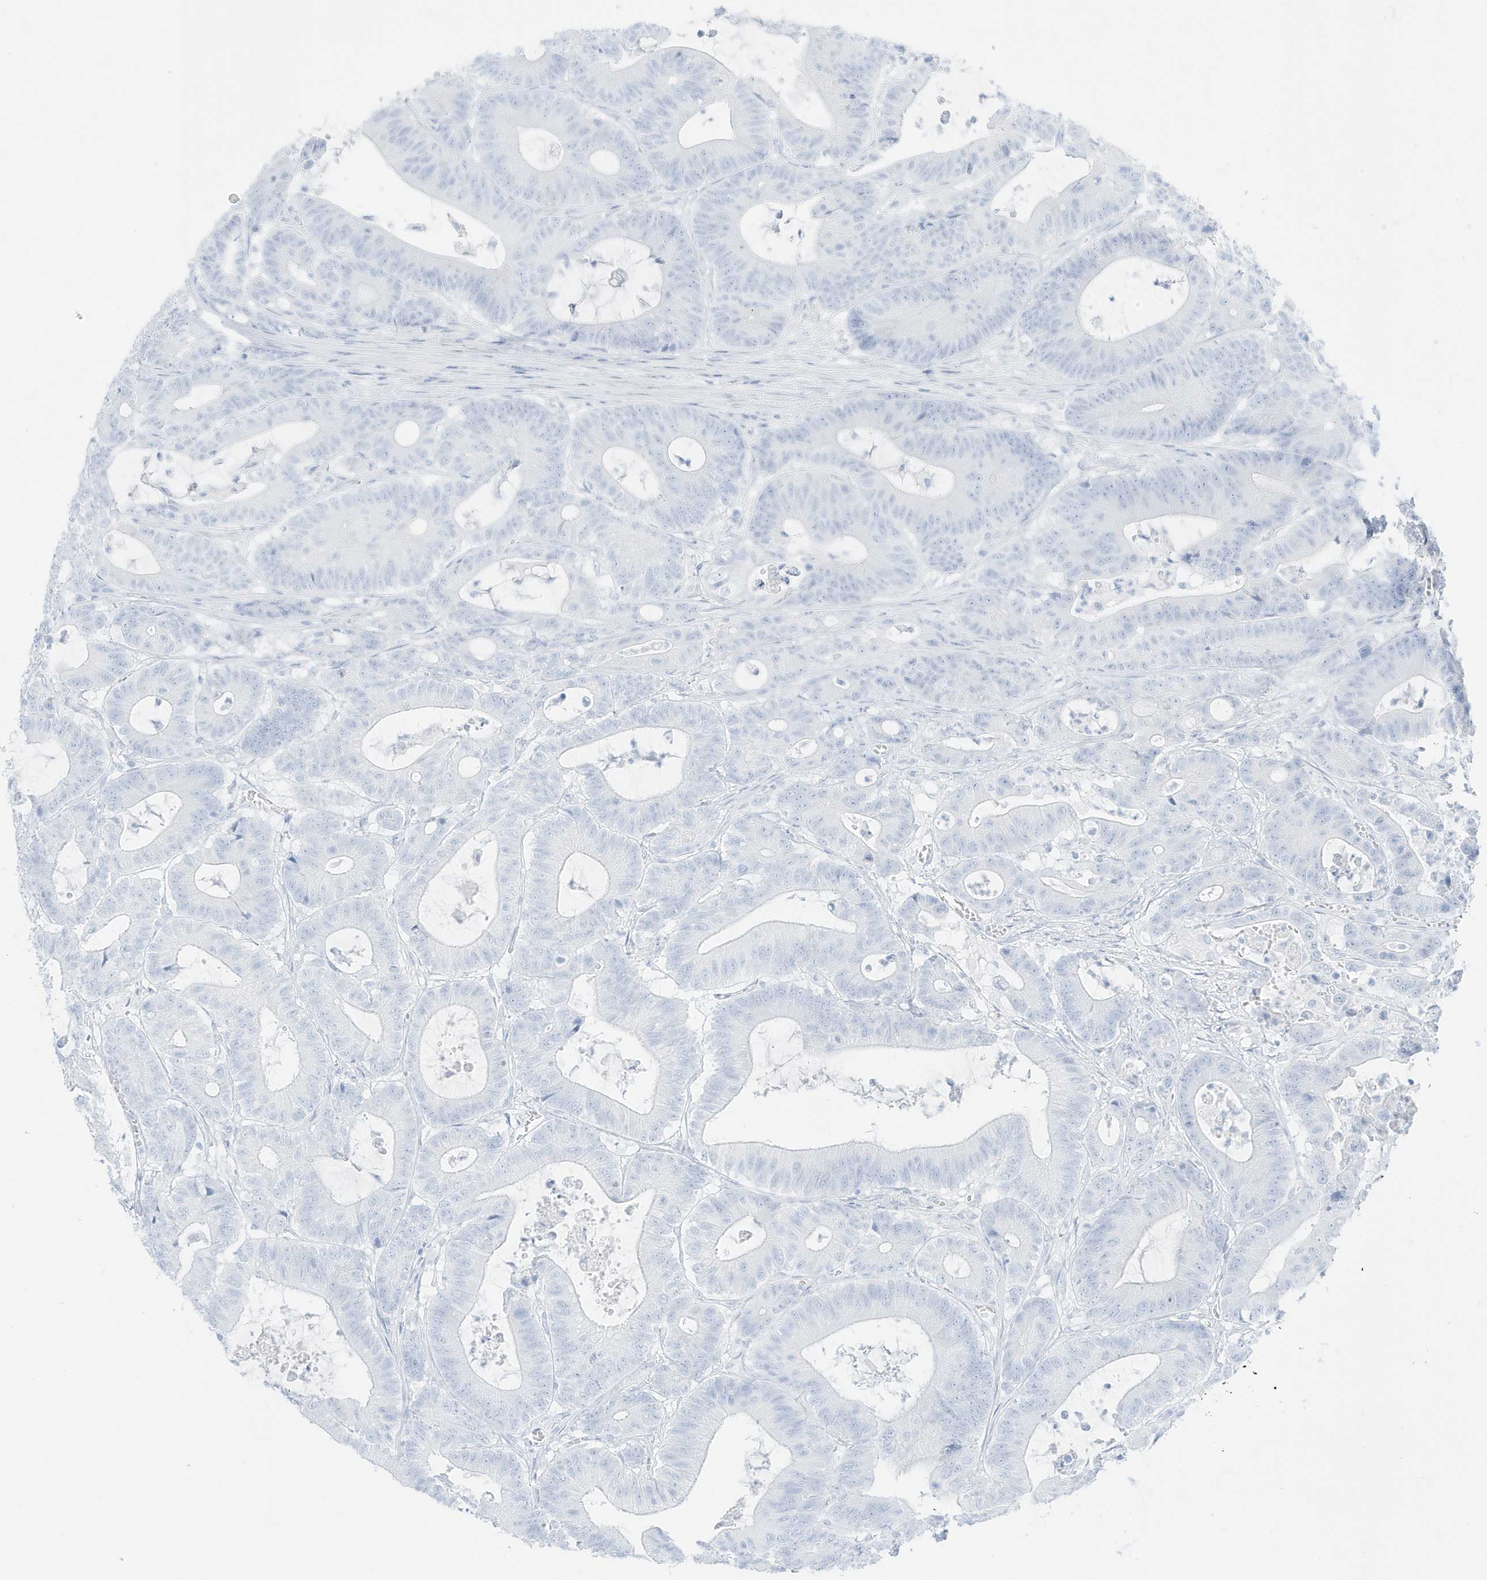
{"staining": {"intensity": "negative", "quantity": "none", "location": "none"}, "tissue": "colorectal cancer", "cell_type": "Tumor cells", "image_type": "cancer", "snomed": [{"axis": "morphology", "description": "Adenocarcinoma, NOS"}, {"axis": "topography", "description": "Colon"}], "caption": "A histopathology image of adenocarcinoma (colorectal) stained for a protein demonstrates no brown staining in tumor cells. Brightfield microscopy of immunohistochemistry (IHC) stained with DAB (3,3'-diaminobenzidine) (brown) and hematoxylin (blue), captured at high magnification.", "gene": "SLC22A13", "patient": {"sex": "female", "age": 84}}